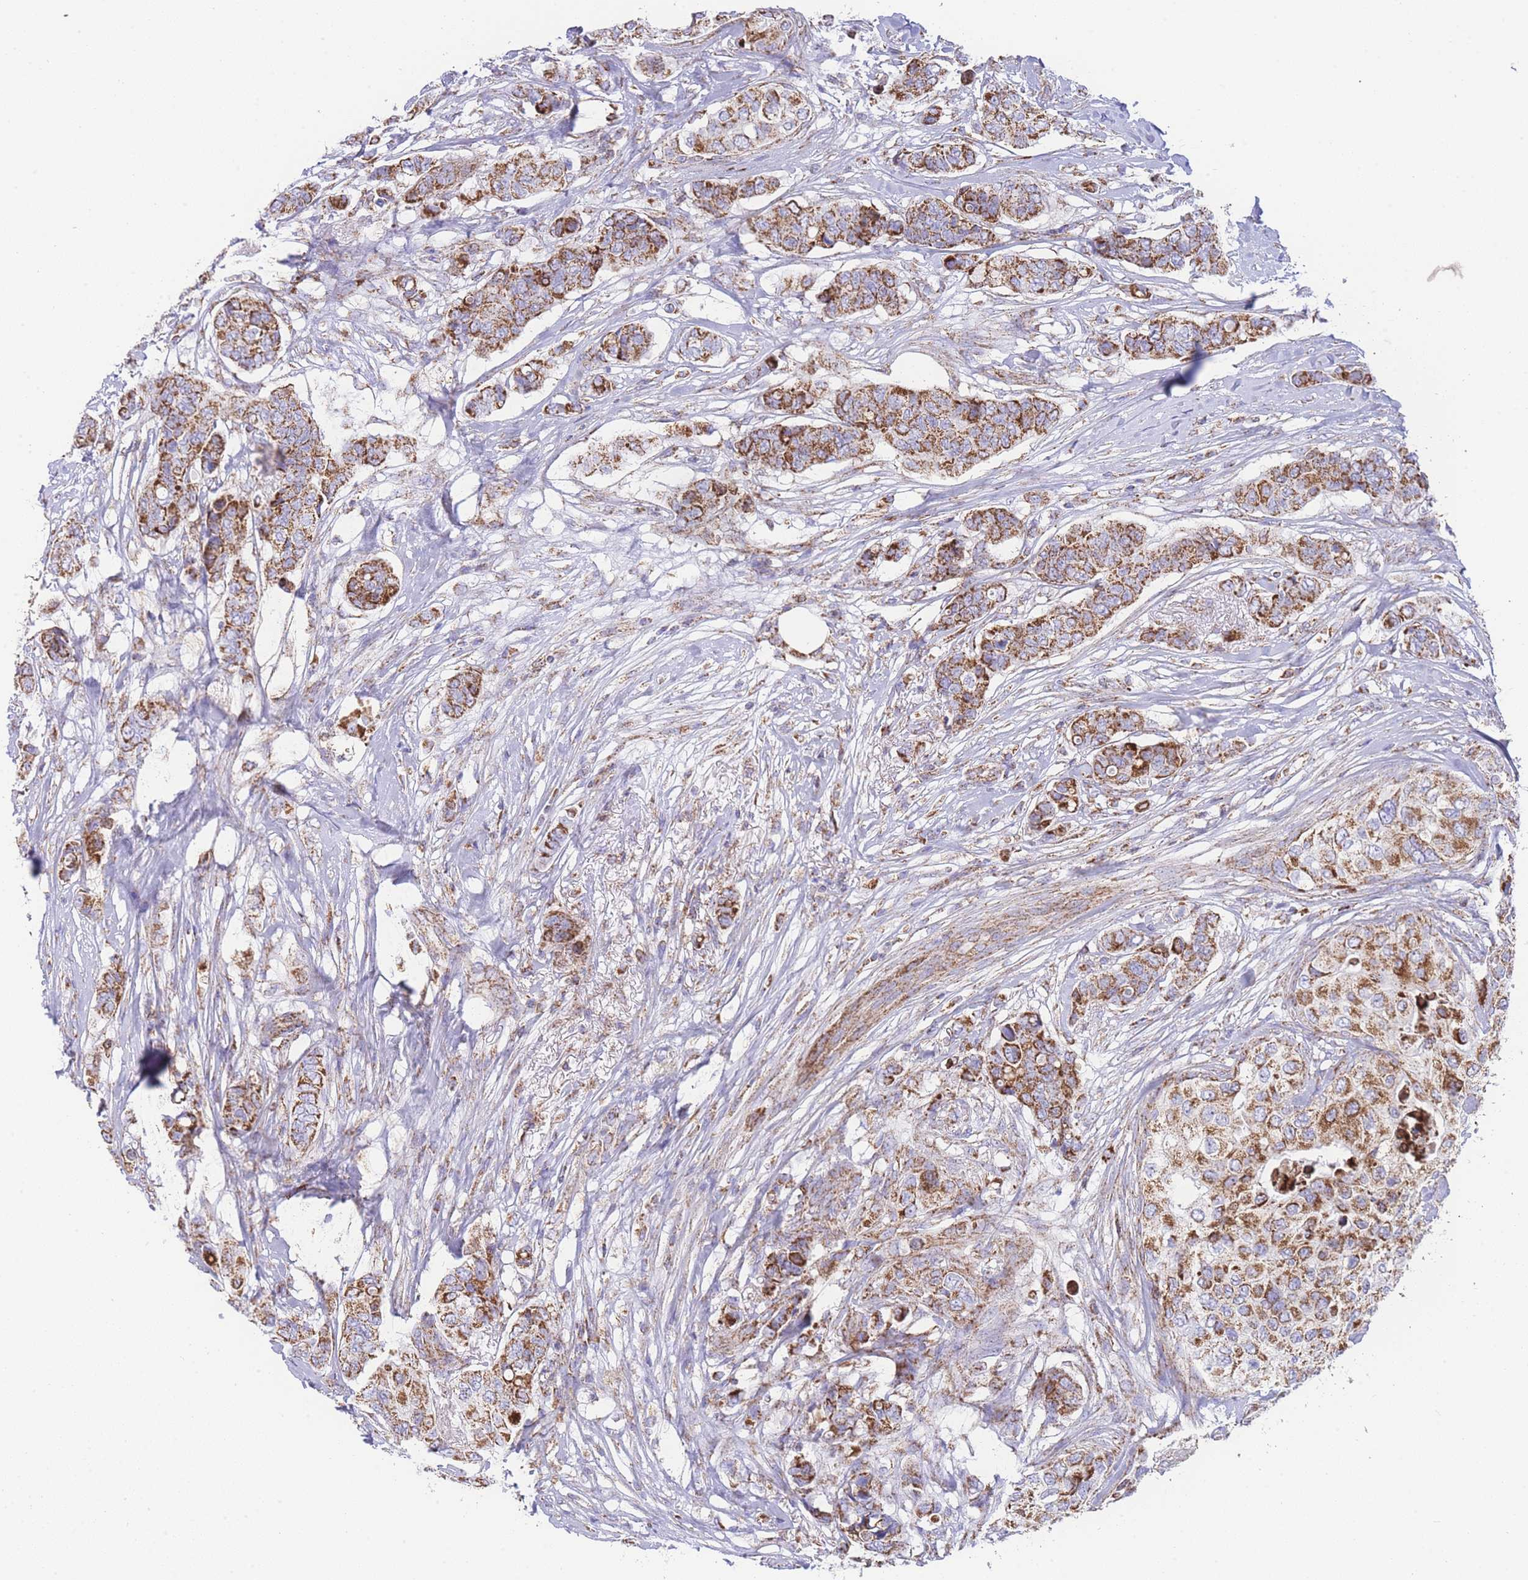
{"staining": {"intensity": "moderate", "quantity": ">75%", "location": "cytoplasmic/membranous"}, "tissue": "breast cancer", "cell_type": "Tumor cells", "image_type": "cancer", "snomed": [{"axis": "morphology", "description": "Lobular carcinoma"}, {"axis": "topography", "description": "Breast"}], "caption": "Breast cancer (lobular carcinoma) stained with a protein marker displays moderate staining in tumor cells.", "gene": "GSTM1", "patient": {"sex": "female", "age": 51}}